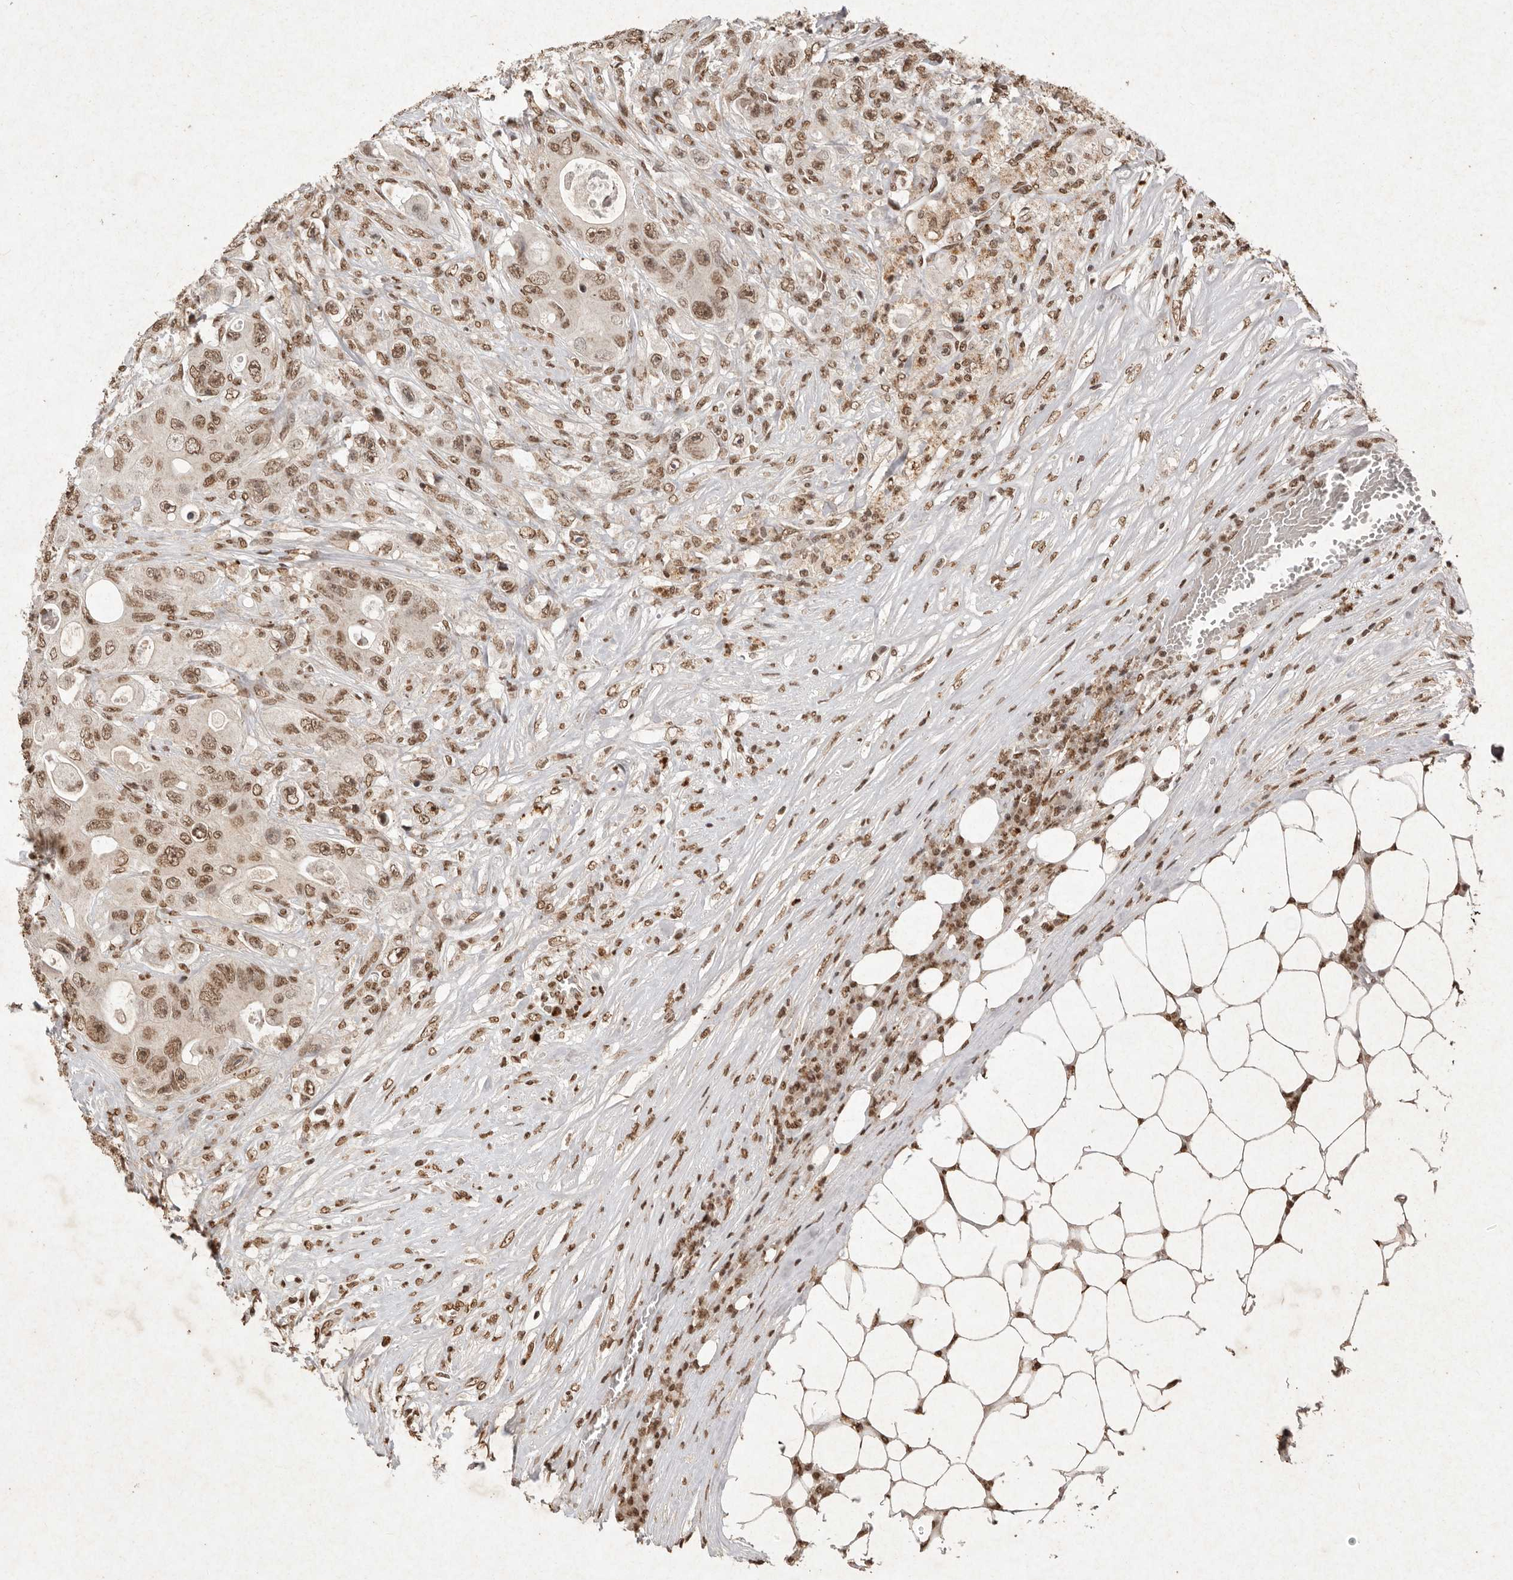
{"staining": {"intensity": "moderate", "quantity": ">75%", "location": "nuclear"}, "tissue": "colorectal cancer", "cell_type": "Tumor cells", "image_type": "cancer", "snomed": [{"axis": "morphology", "description": "Adenocarcinoma, NOS"}, {"axis": "topography", "description": "Colon"}], "caption": "Immunohistochemical staining of colorectal cancer (adenocarcinoma) reveals moderate nuclear protein staining in approximately >75% of tumor cells.", "gene": "NKX3-2", "patient": {"sex": "female", "age": 46}}